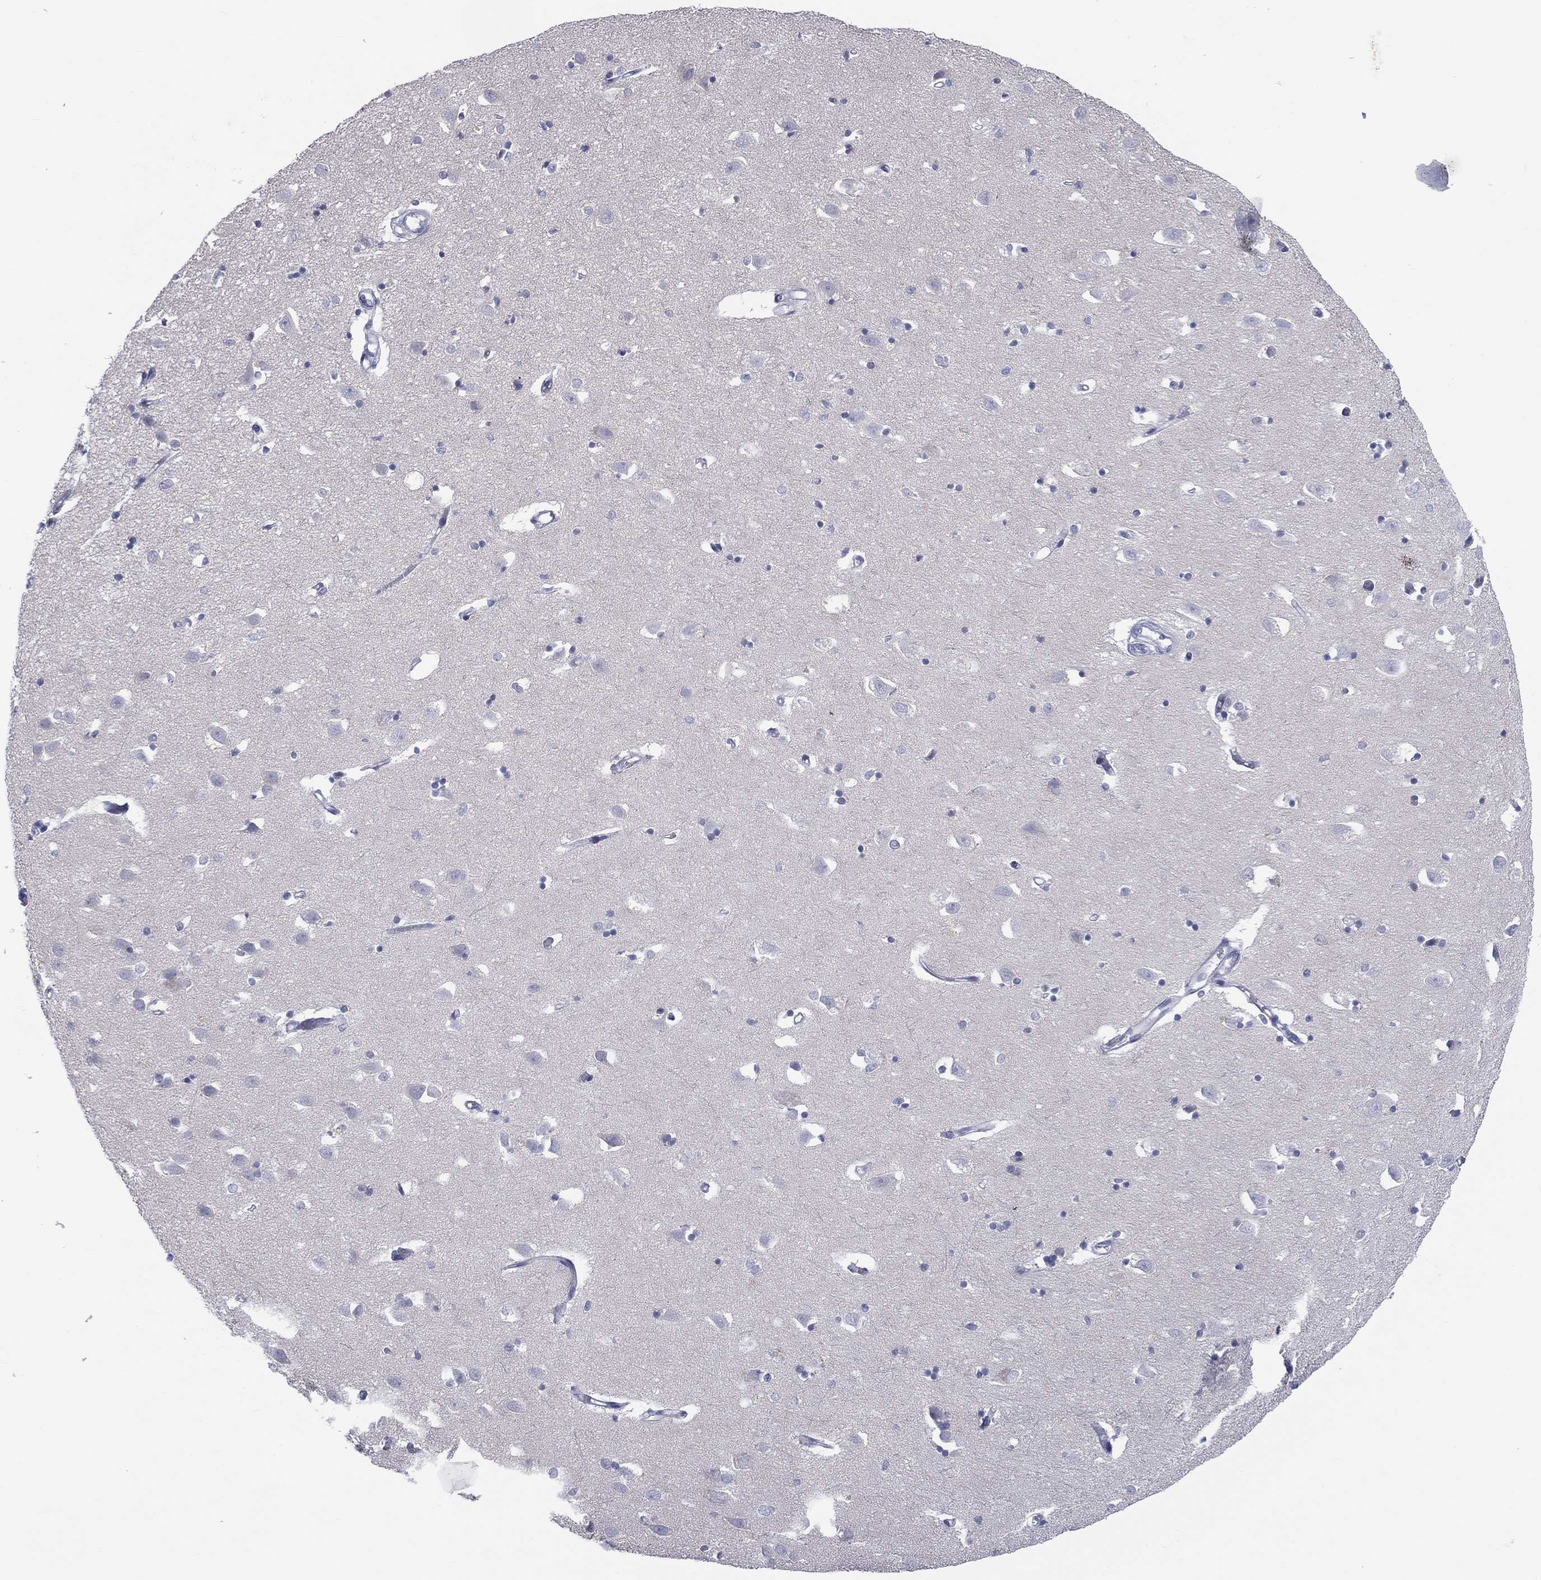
{"staining": {"intensity": "negative", "quantity": "none", "location": "none"}, "tissue": "hippocampus", "cell_type": "Glial cells", "image_type": "normal", "snomed": [{"axis": "morphology", "description": "Normal tissue, NOS"}, {"axis": "topography", "description": "Lateral ventricle wall"}, {"axis": "topography", "description": "Hippocampus"}], "caption": "Protein analysis of benign hippocampus demonstrates no significant expression in glial cells. Brightfield microscopy of immunohistochemistry (IHC) stained with DAB (brown) and hematoxylin (blue), captured at high magnification.", "gene": "MLN", "patient": {"sex": "female", "age": 63}}